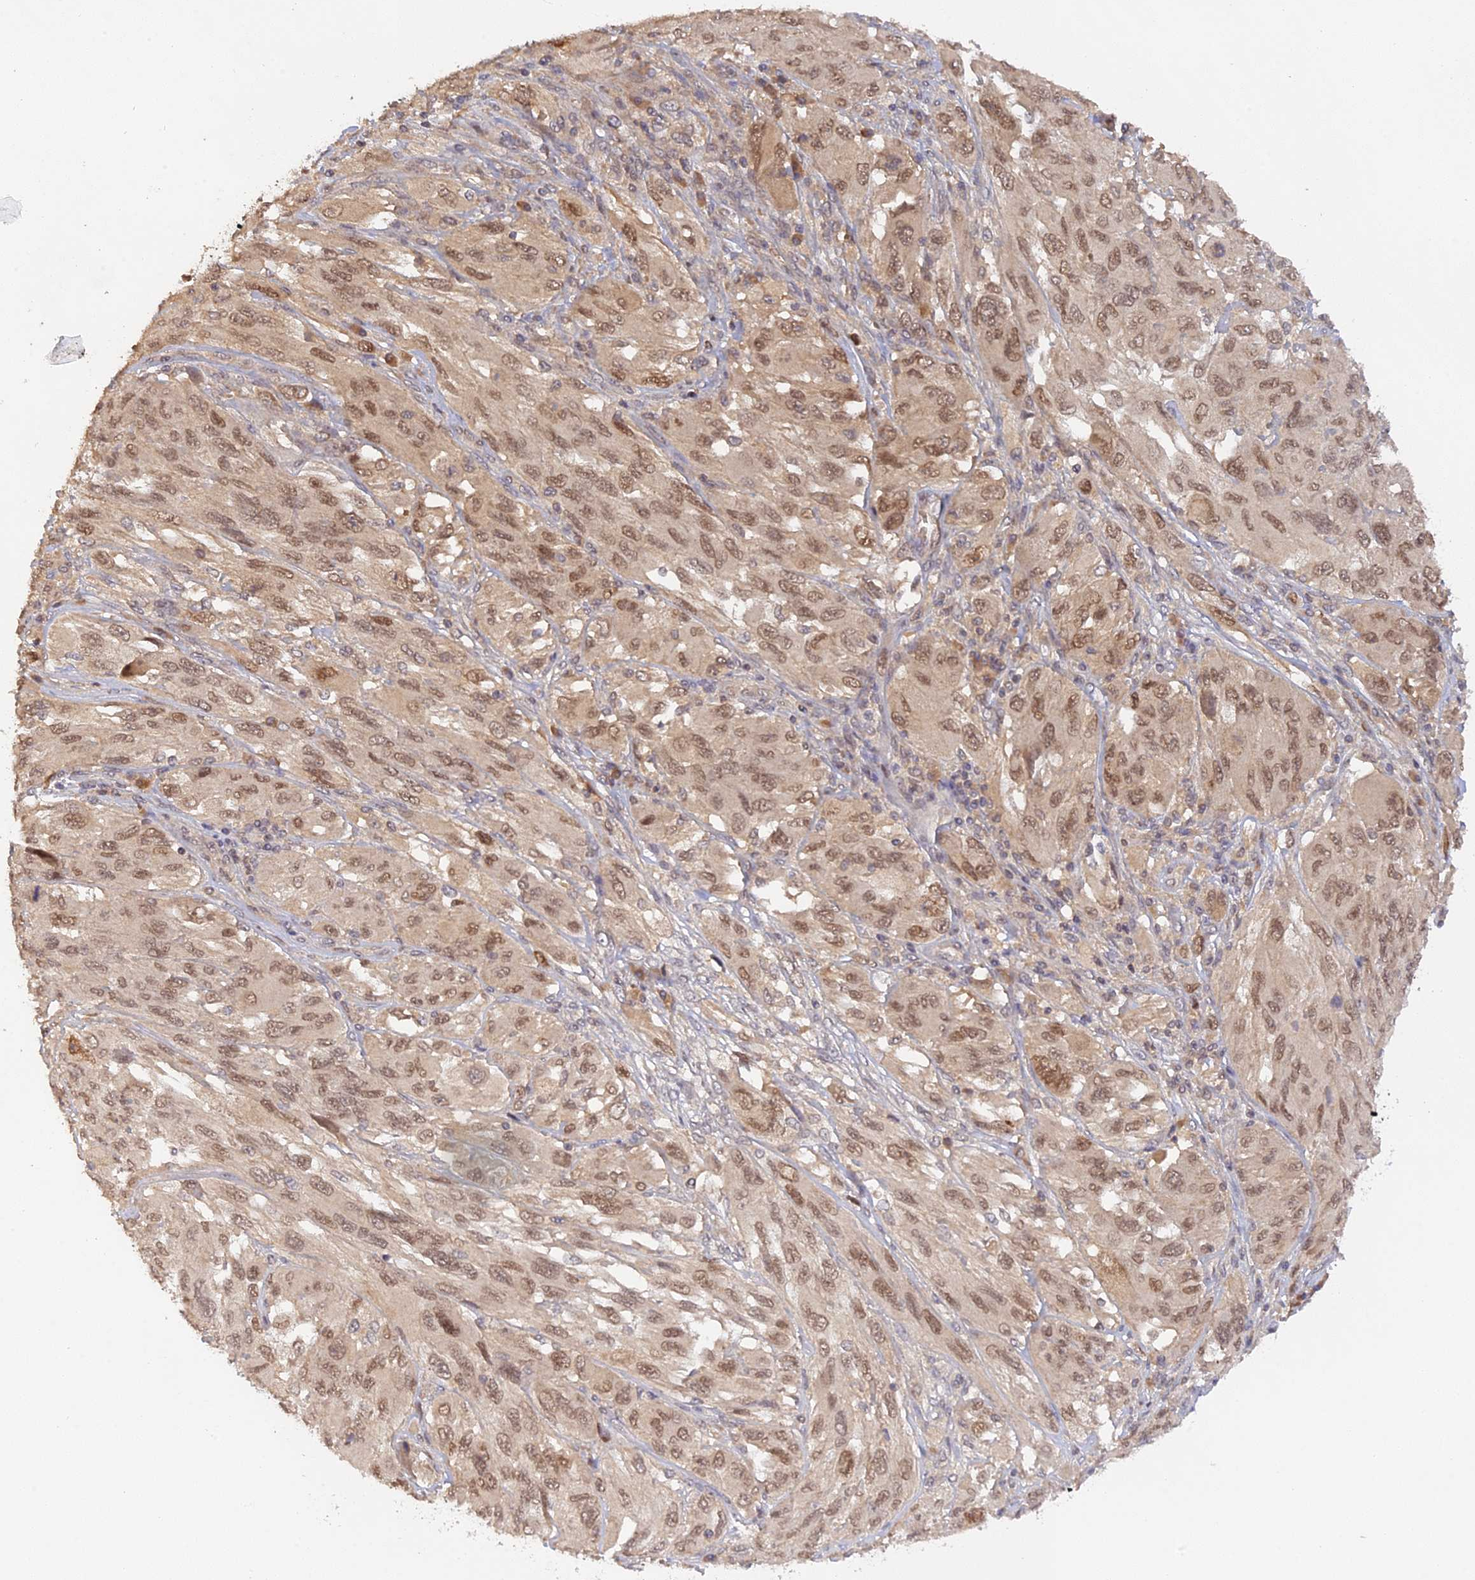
{"staining": {"intensity": "moderate", "quantity": ">75%", "location": "nuclear"}, "tissue": "melanoma", "cell_type": "Tumor cells", "image_type": "cancer", "snomed": [{"axis": "morphology", "description": "Malignant melanoma, NOS"}, {"axis": "topography", "description": "Skin"}], "caption": "Malignant melanoma stained with immunohistochemistry (IHC) displays moderate nuclear expression in approximately >75% of tumor cells.", "gene": "ZNF436", "patient": {"sex": "female", "age": 91}}